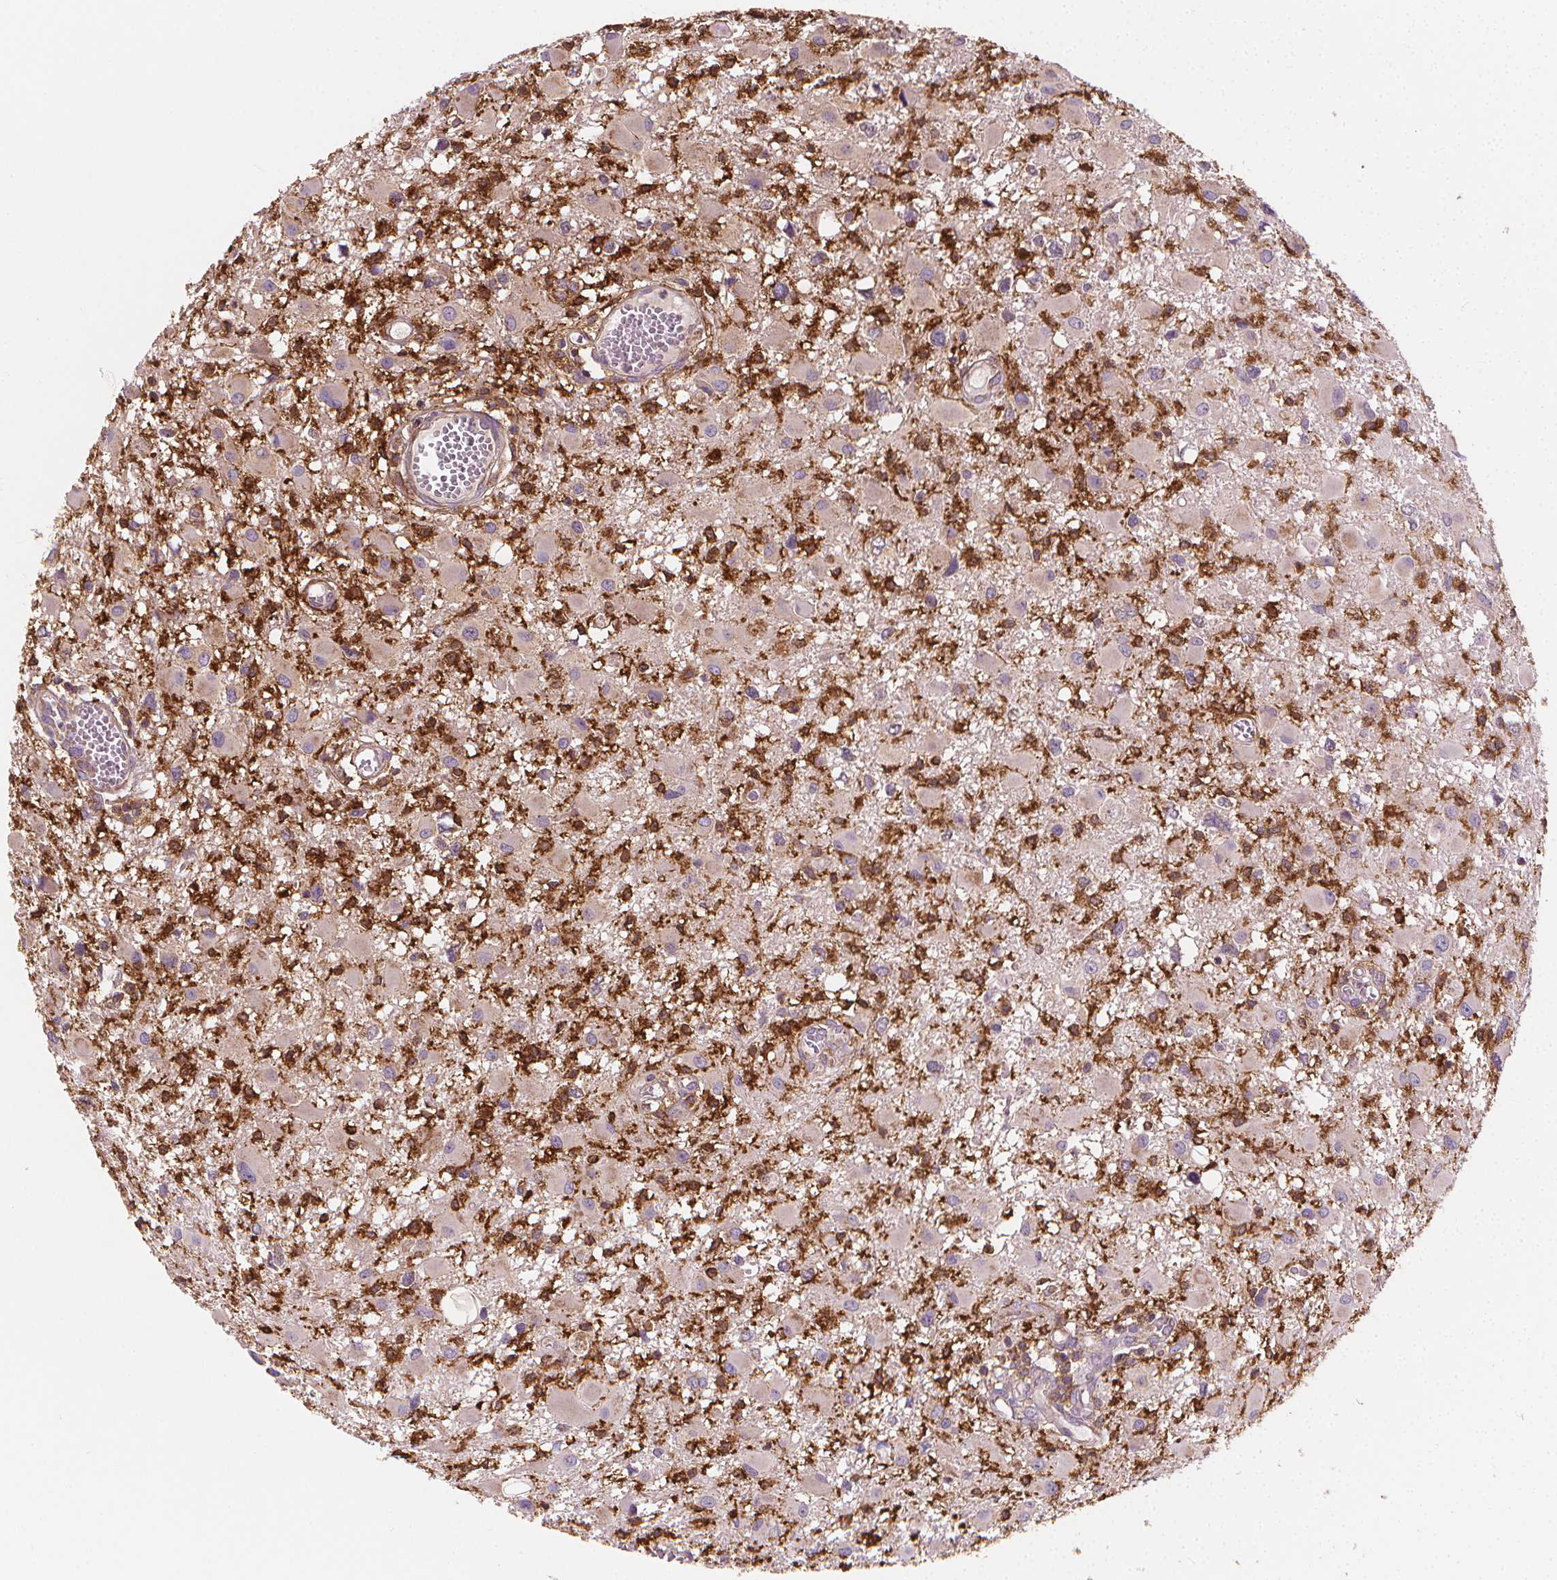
{"staining": {"intensity": "negative", "quantity": "none", "location": "none"}, "tissue": "glioma", "cell_type": "Tumor cells", "image_type": "cancer", "snomed": [{"axis": "morphology", "description": "Glioma, malignant, High grade"}, {"axis": "topography", "description": "Brain"}], "caption": "The immunohistochemistry (IHC) image has no significant staining in tumor cells of glioma tissue.", "gene": "RAB20", "patient": {"sex": "male", "age": 54}}